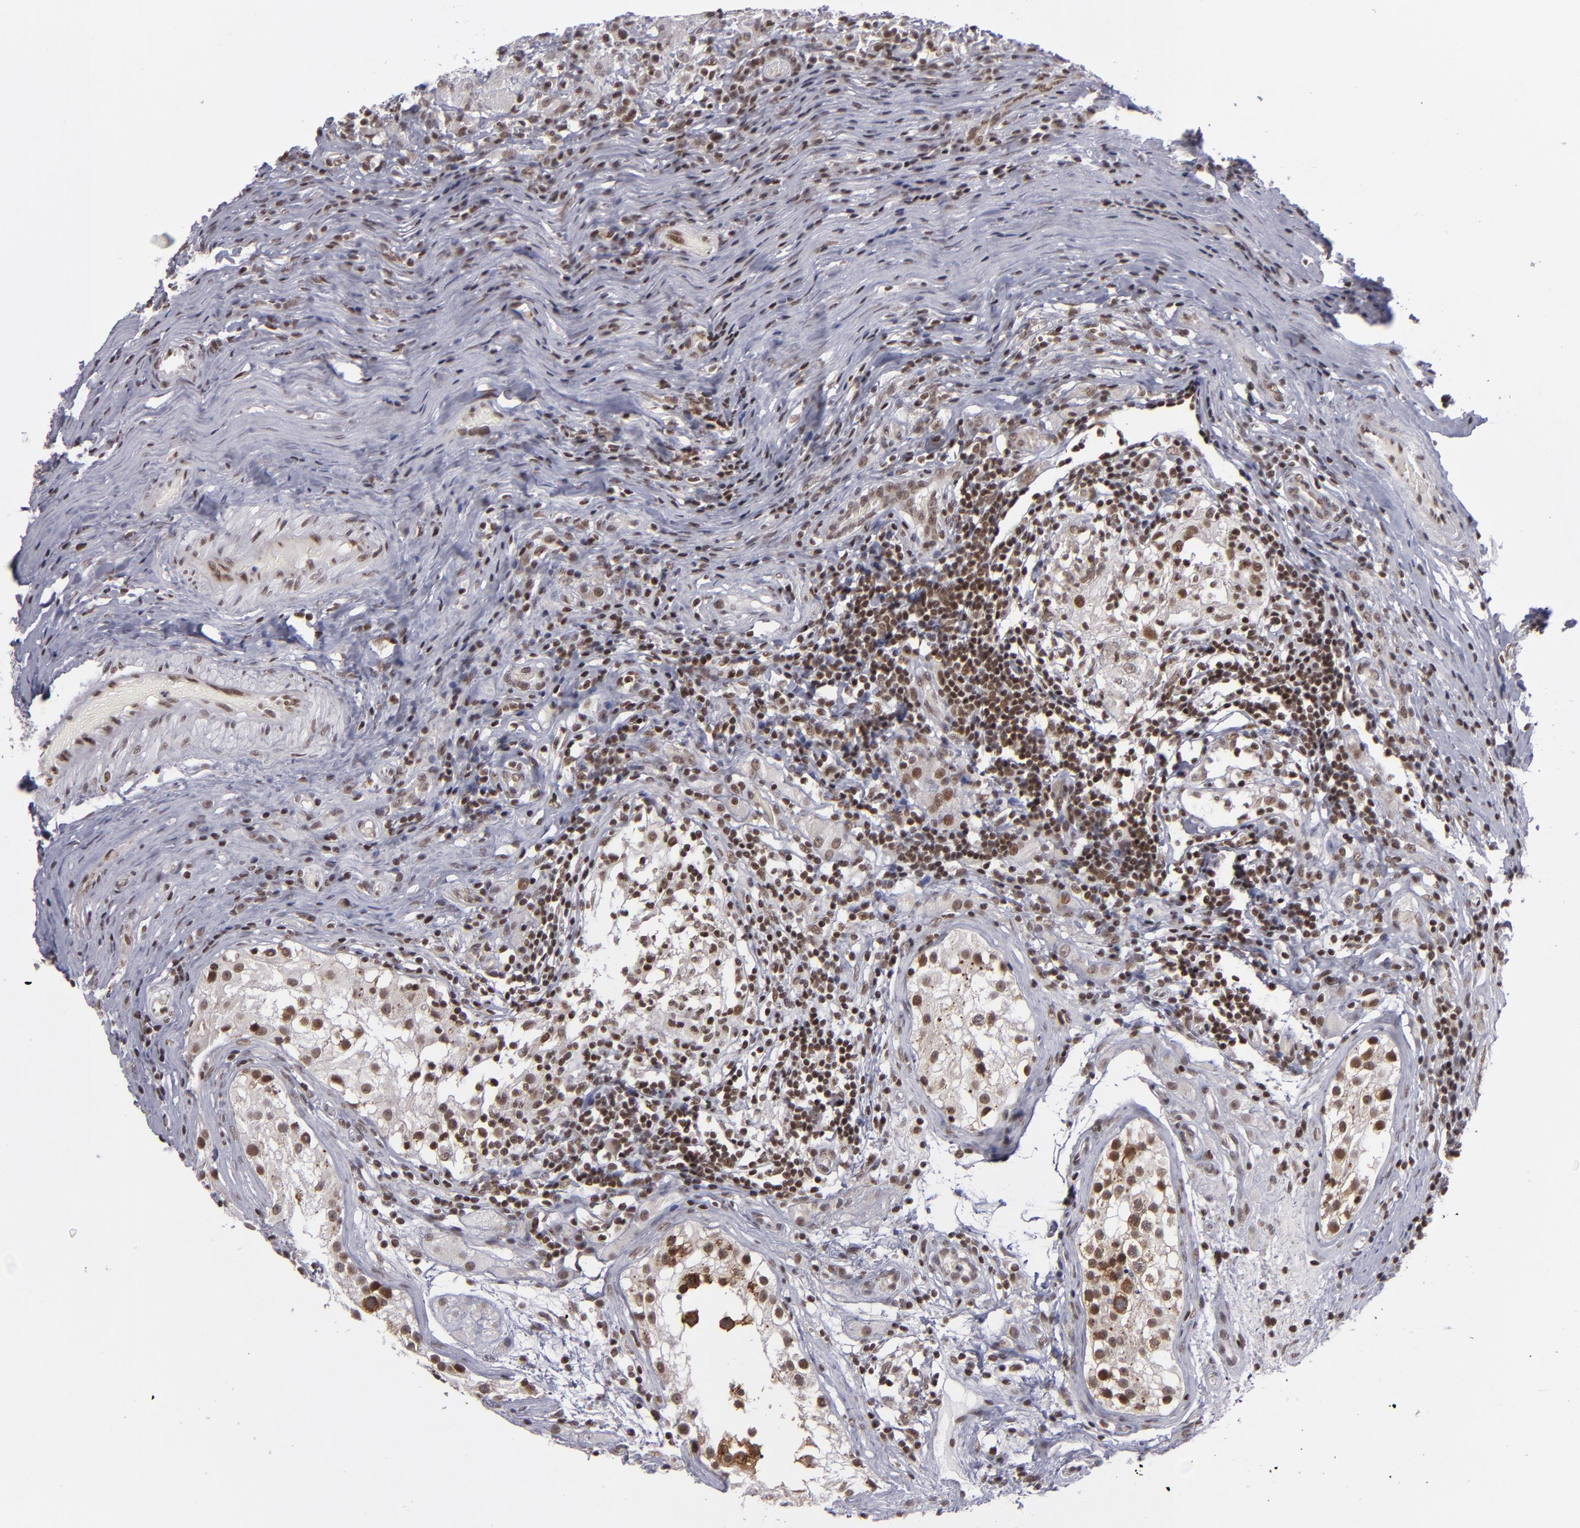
{"staining": {"intensity": "weak", "quantity": "<25%", "location": "nuclear"}, "tissue": "testis cancer", "cell_type": "Tumor cells", "image_type": "cancer", "snomed": [{"axis": "morphology", "description": "Seminoma, NOS"}, {"axis": "topography", "description": "Testis"}], "caption": "This is an immunohistochemistry photomicrograph of testis cancer (seminoma). There is no staining in tumor cells.", "gene": "MLLT3", "patient": {"sex": "male", "age": 34}}